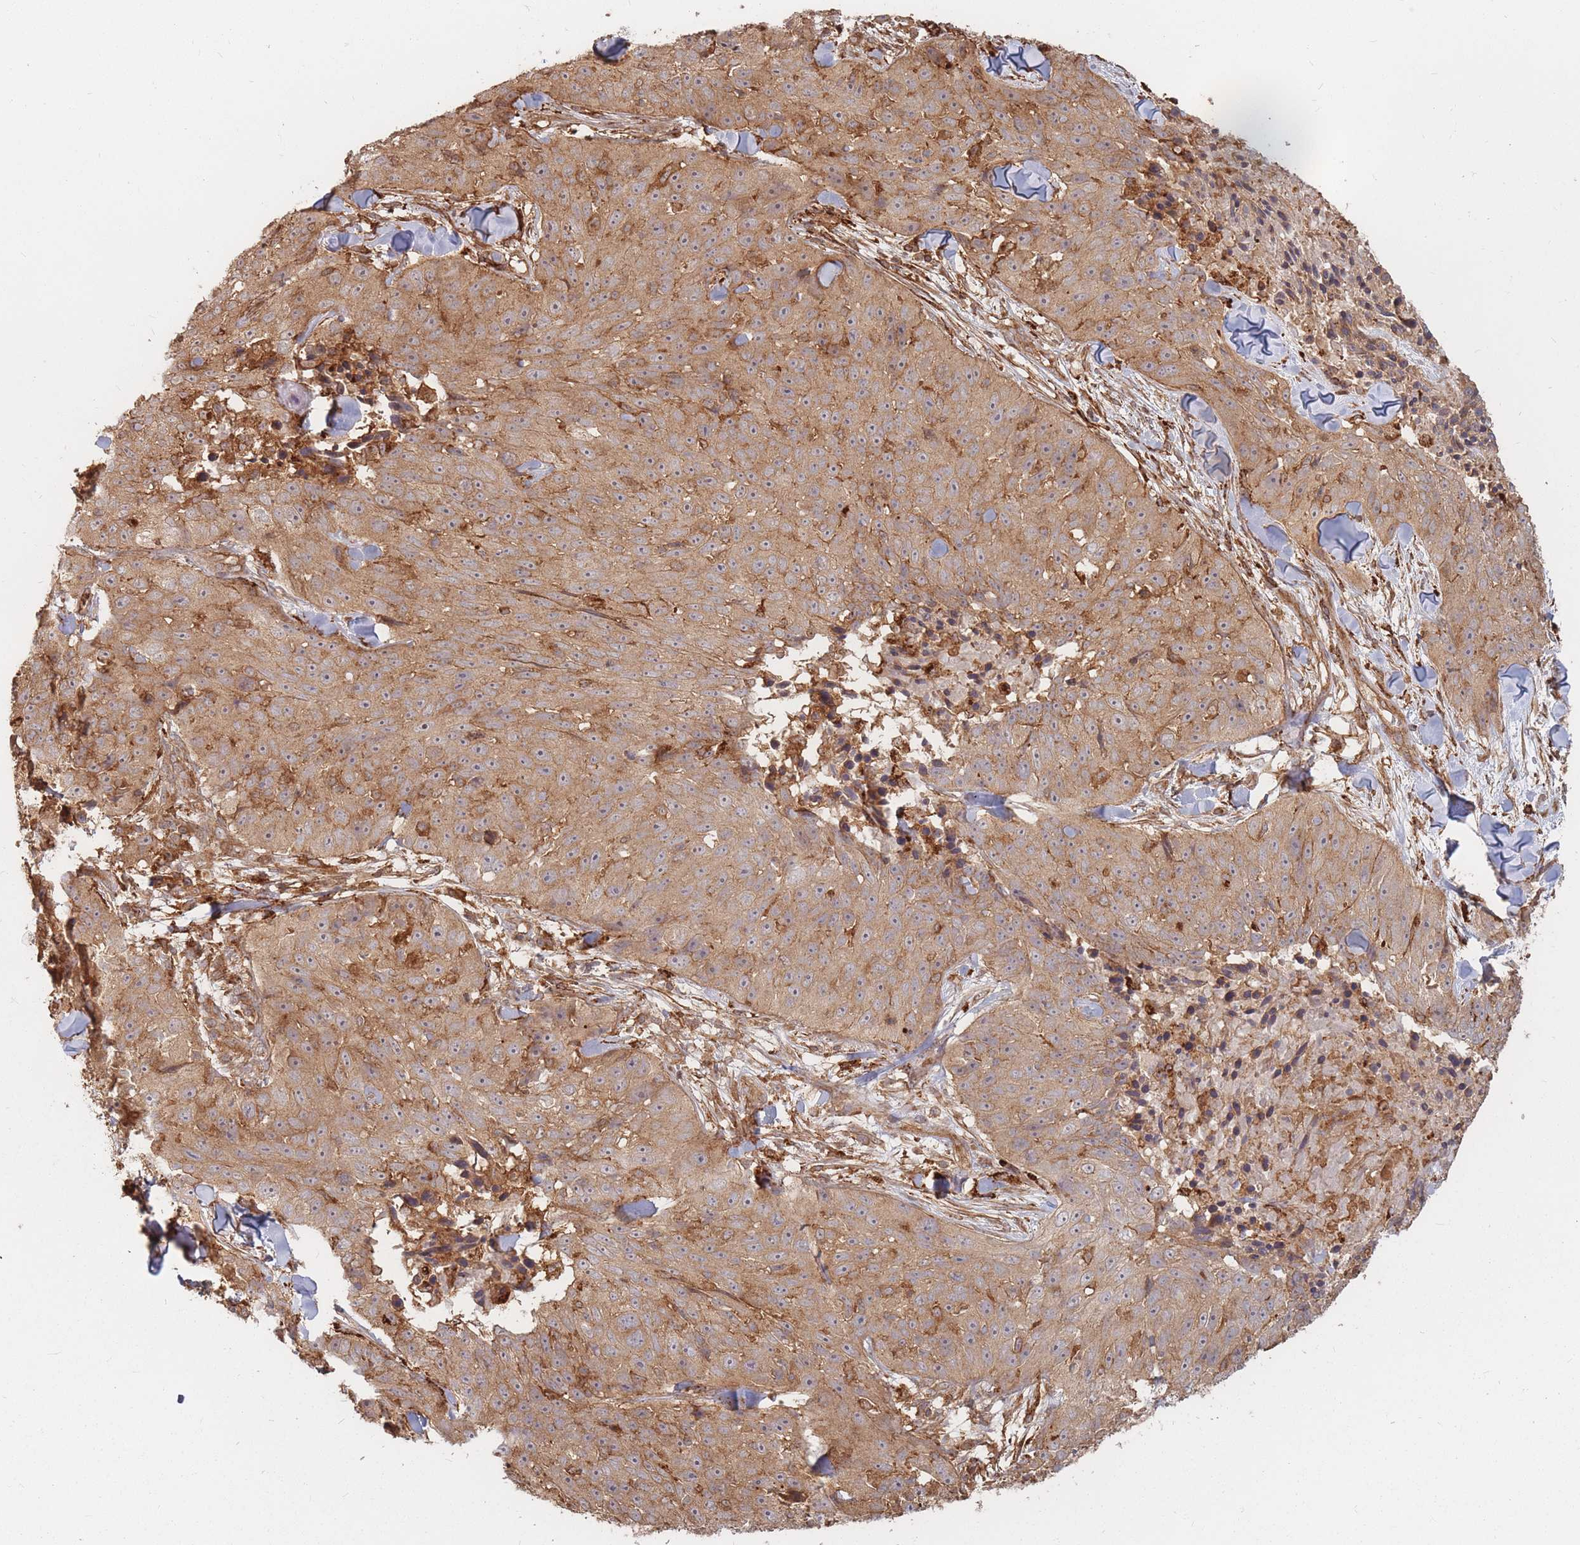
{"staining": {"intensity": "moderate", "quantity": ">75%", "location": "cytoplasmic/membranous"}, "tissue": "skin cancer", "cell_type": "Tumor cells", "image_type": "cancer", "snomed": [{"axis": "morphology", "description": "Squamous cell carcinoma, NOS"}, {"axis": "topography", "description": "Skin"}], "caption": "Immunohistochemical staining of human skin squamous cell carcinoma shows medium levels of moderate cytoplasmic/membranous expression in approximately >75% of tumor cells.", "gene": "RASSF2", "patient": {"sex": "female", "age": 87}}